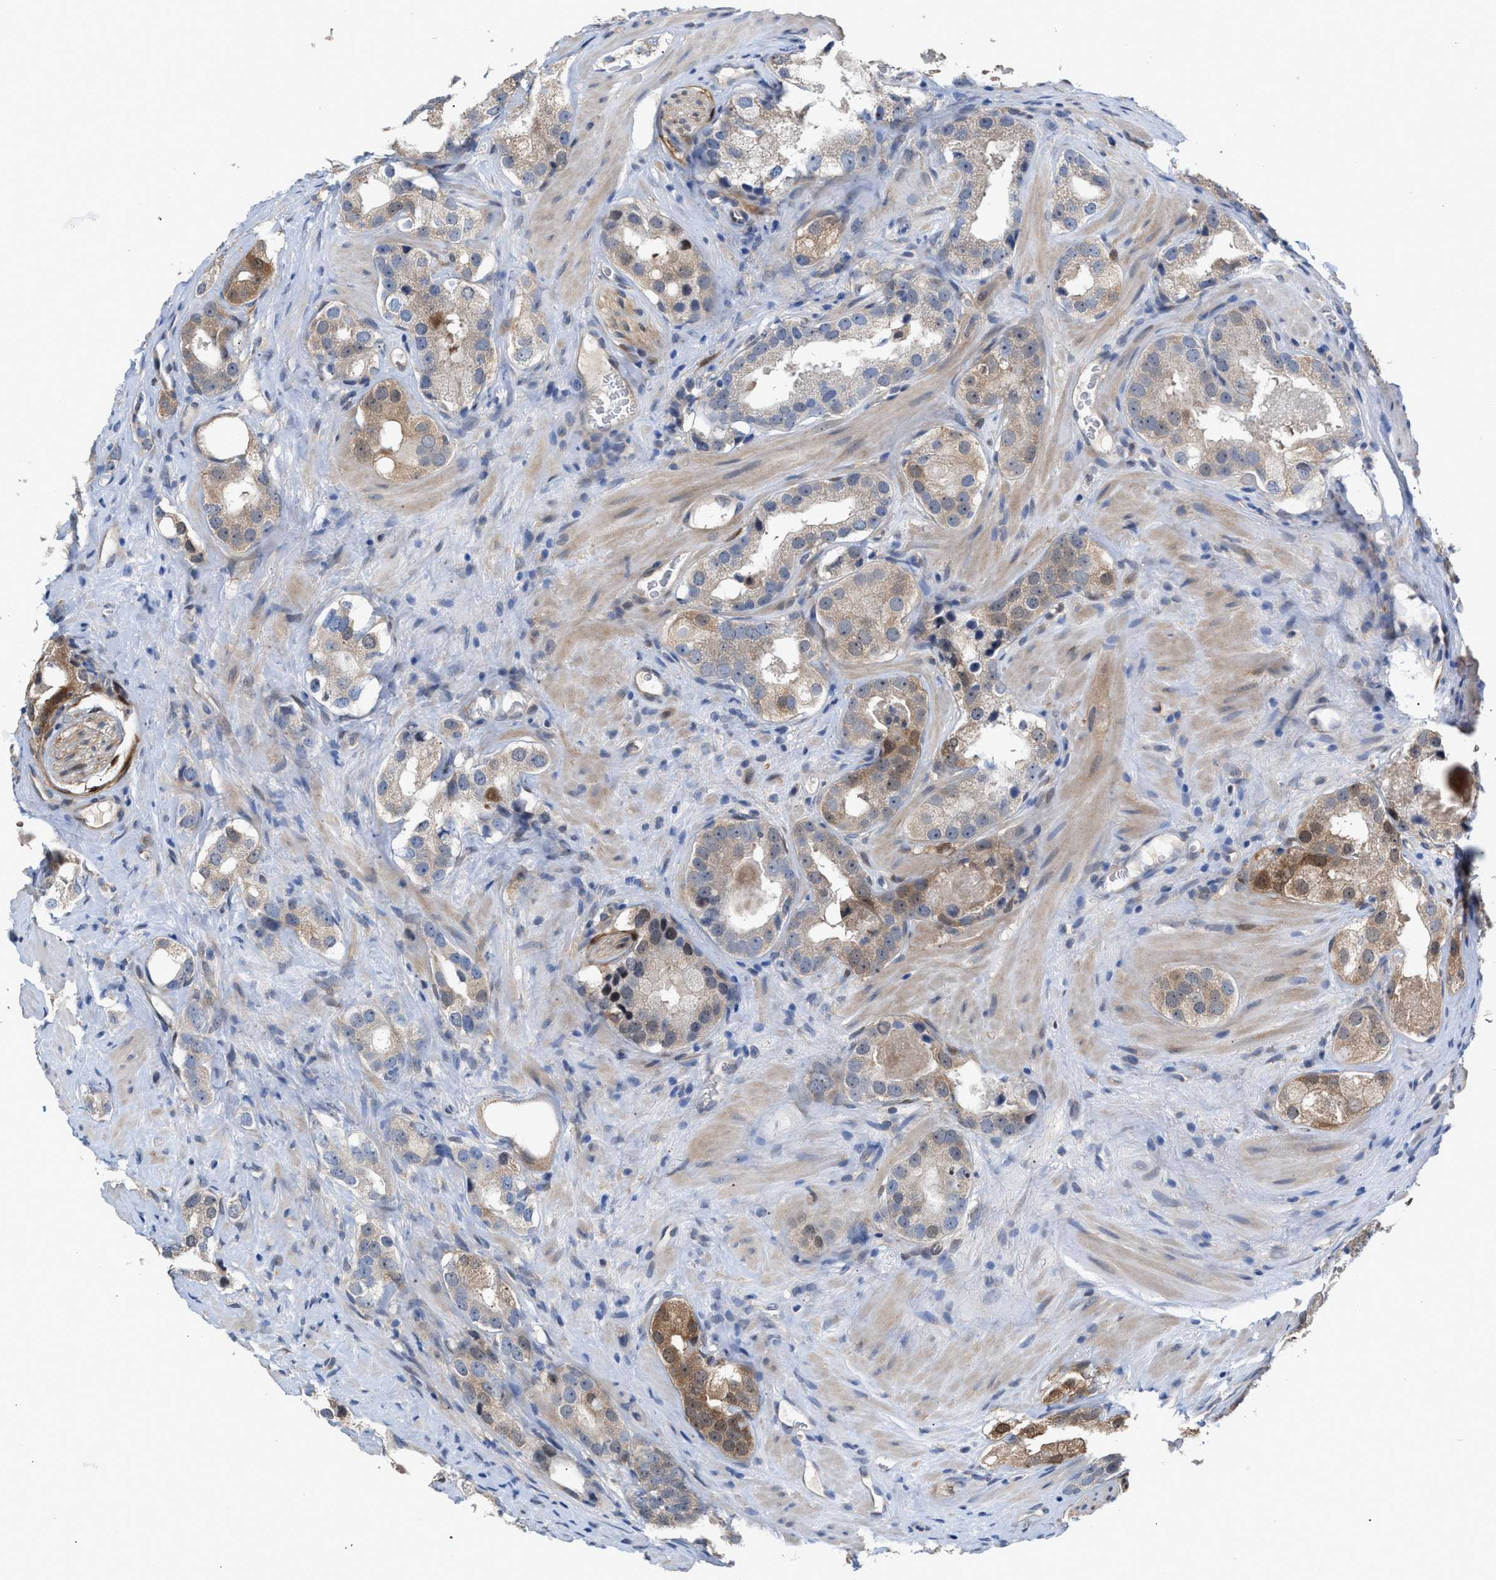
{"staining": {"intensity": "weak", "quantity": "25%-75%", "location": "cytoplasmic/membranous"}, "tissue": "prostate cancer", "cell_type": "Tumor cells", "image_type": "cancer", "snomed": [{"axis": "morphology", "description": "Adenocarcinoma, High grade"}, {"axis": "topography", "description": "Prostate"}], "caption": "A histopathology image showing weak cytoplasmic/membranous expression in about 25%-75% of tumor cells in prostate cancer, as visualized by brown immunohistochemical staining.", "gene": "TP53I3", "patient": {"sex": "male", "age": 63}}